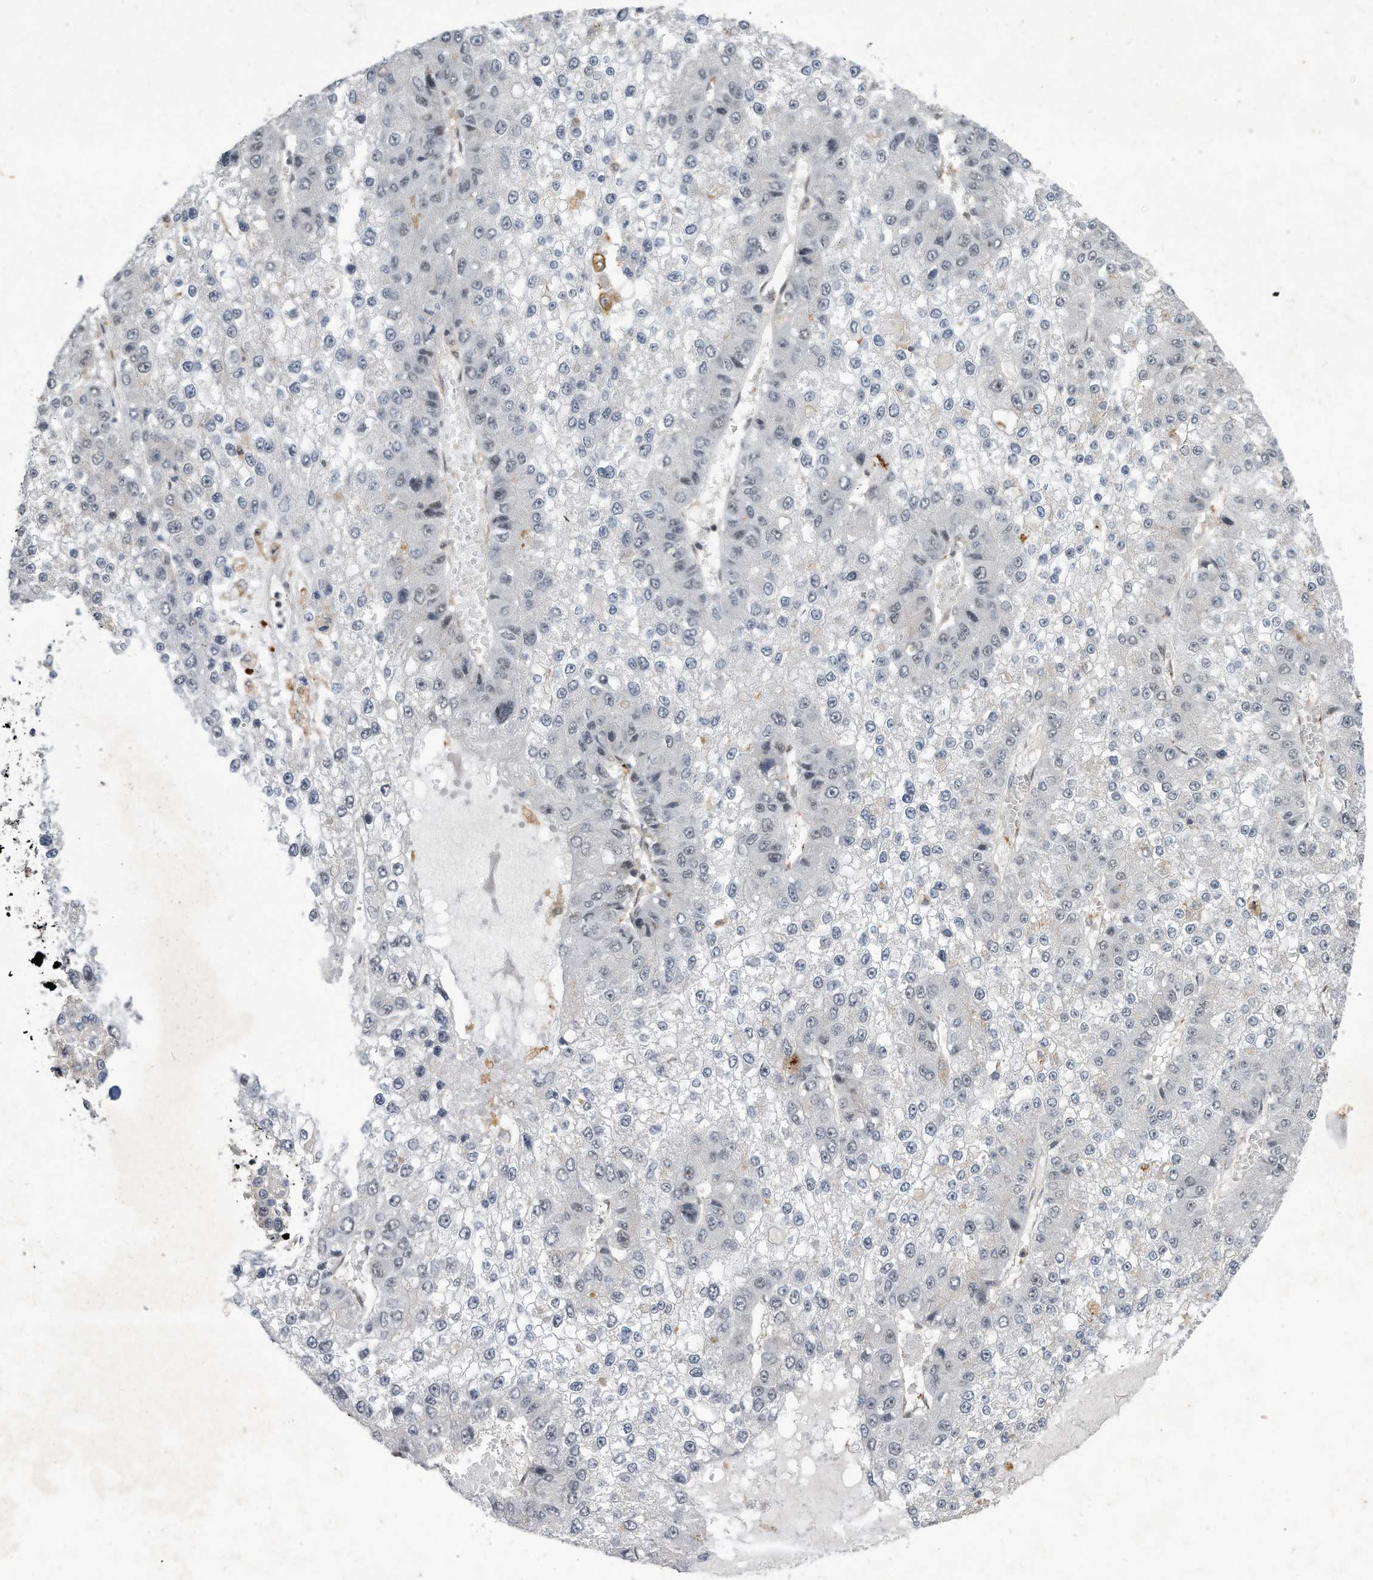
{"staining": {"intensity": "negative", "quantity": "none", "location": "none"}, "tissue": "liver cancer", "cell_type": "Tumor cells", "image_type": "cancer", "snomed": [{"axis": "morphology", "description": "Carcinoma, Hepatocellular, NOS"}, {"axis": "topography", "description": "Liver"}], "caption": "Immunohistochemistry (IHC) micrograph of neoplastic tissue: hepatocellular carcinoma (liver) stained with DAB (3,3'-diaminobenzidine) reveals no significant protein expression in tumor cells.", "gene": "PGBD2", "patient": {"sex": "female", "age": 73}}